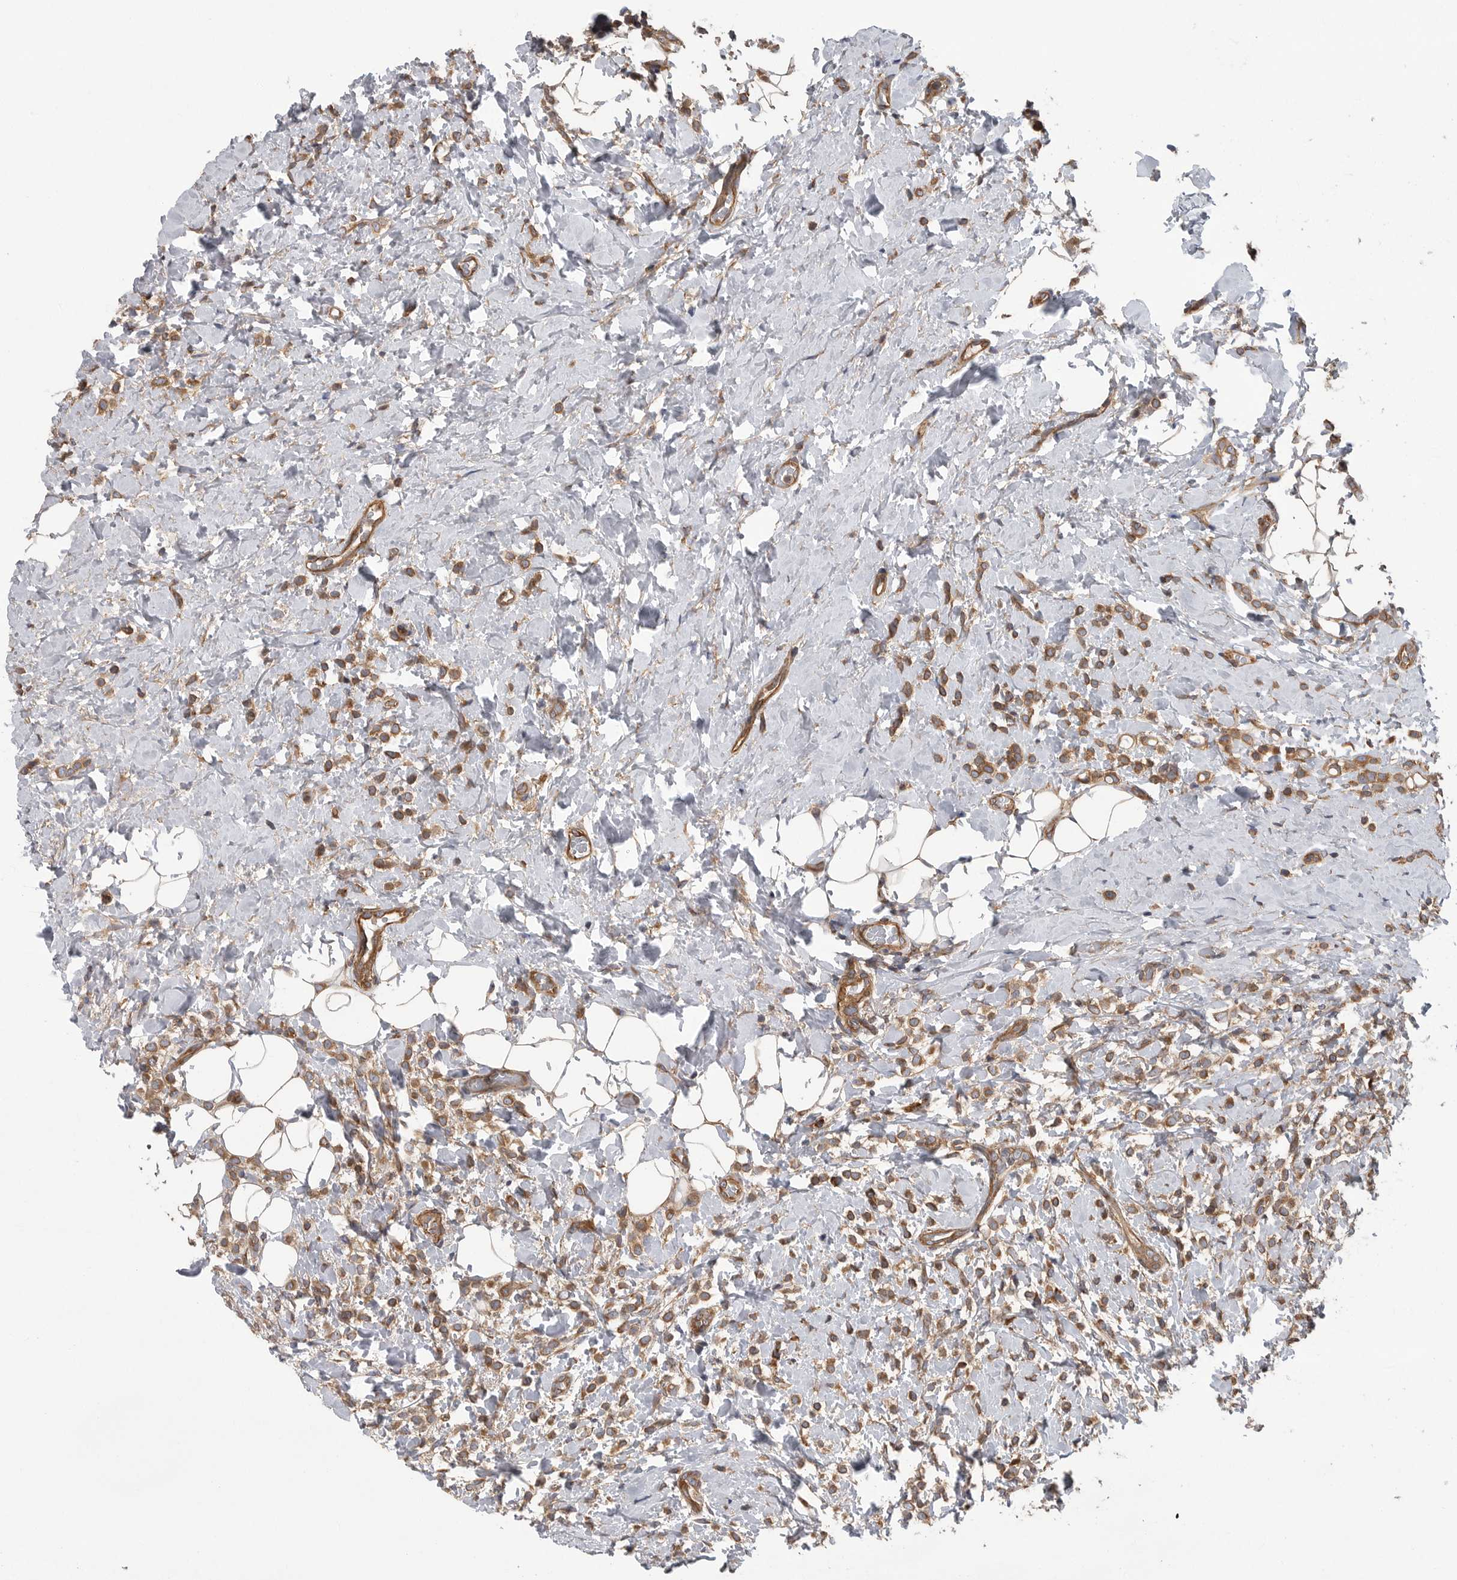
{"staining": {"intensity": "moderate", "quantity": ">75%", "location": "cytoplasmic/membranous"}, "tissue": "breast cancer", "cell_type": "Tumor cells", "image_type": "cancer", "snomed": [{"axis": "morphology", "description": "Normal tissue, NOS"}, {"axis": "morphology", "description": "Lobular carcinoma"}, {"axis": "topography", "description": "Breast"}], "caption": "Protein expression analysis of breast cancer reveals moderate cytoplasmic/membranous staining in about >75% of tumor cells.", "gene": "OXR1", "patient": {"sex": "female", "age": 50}}